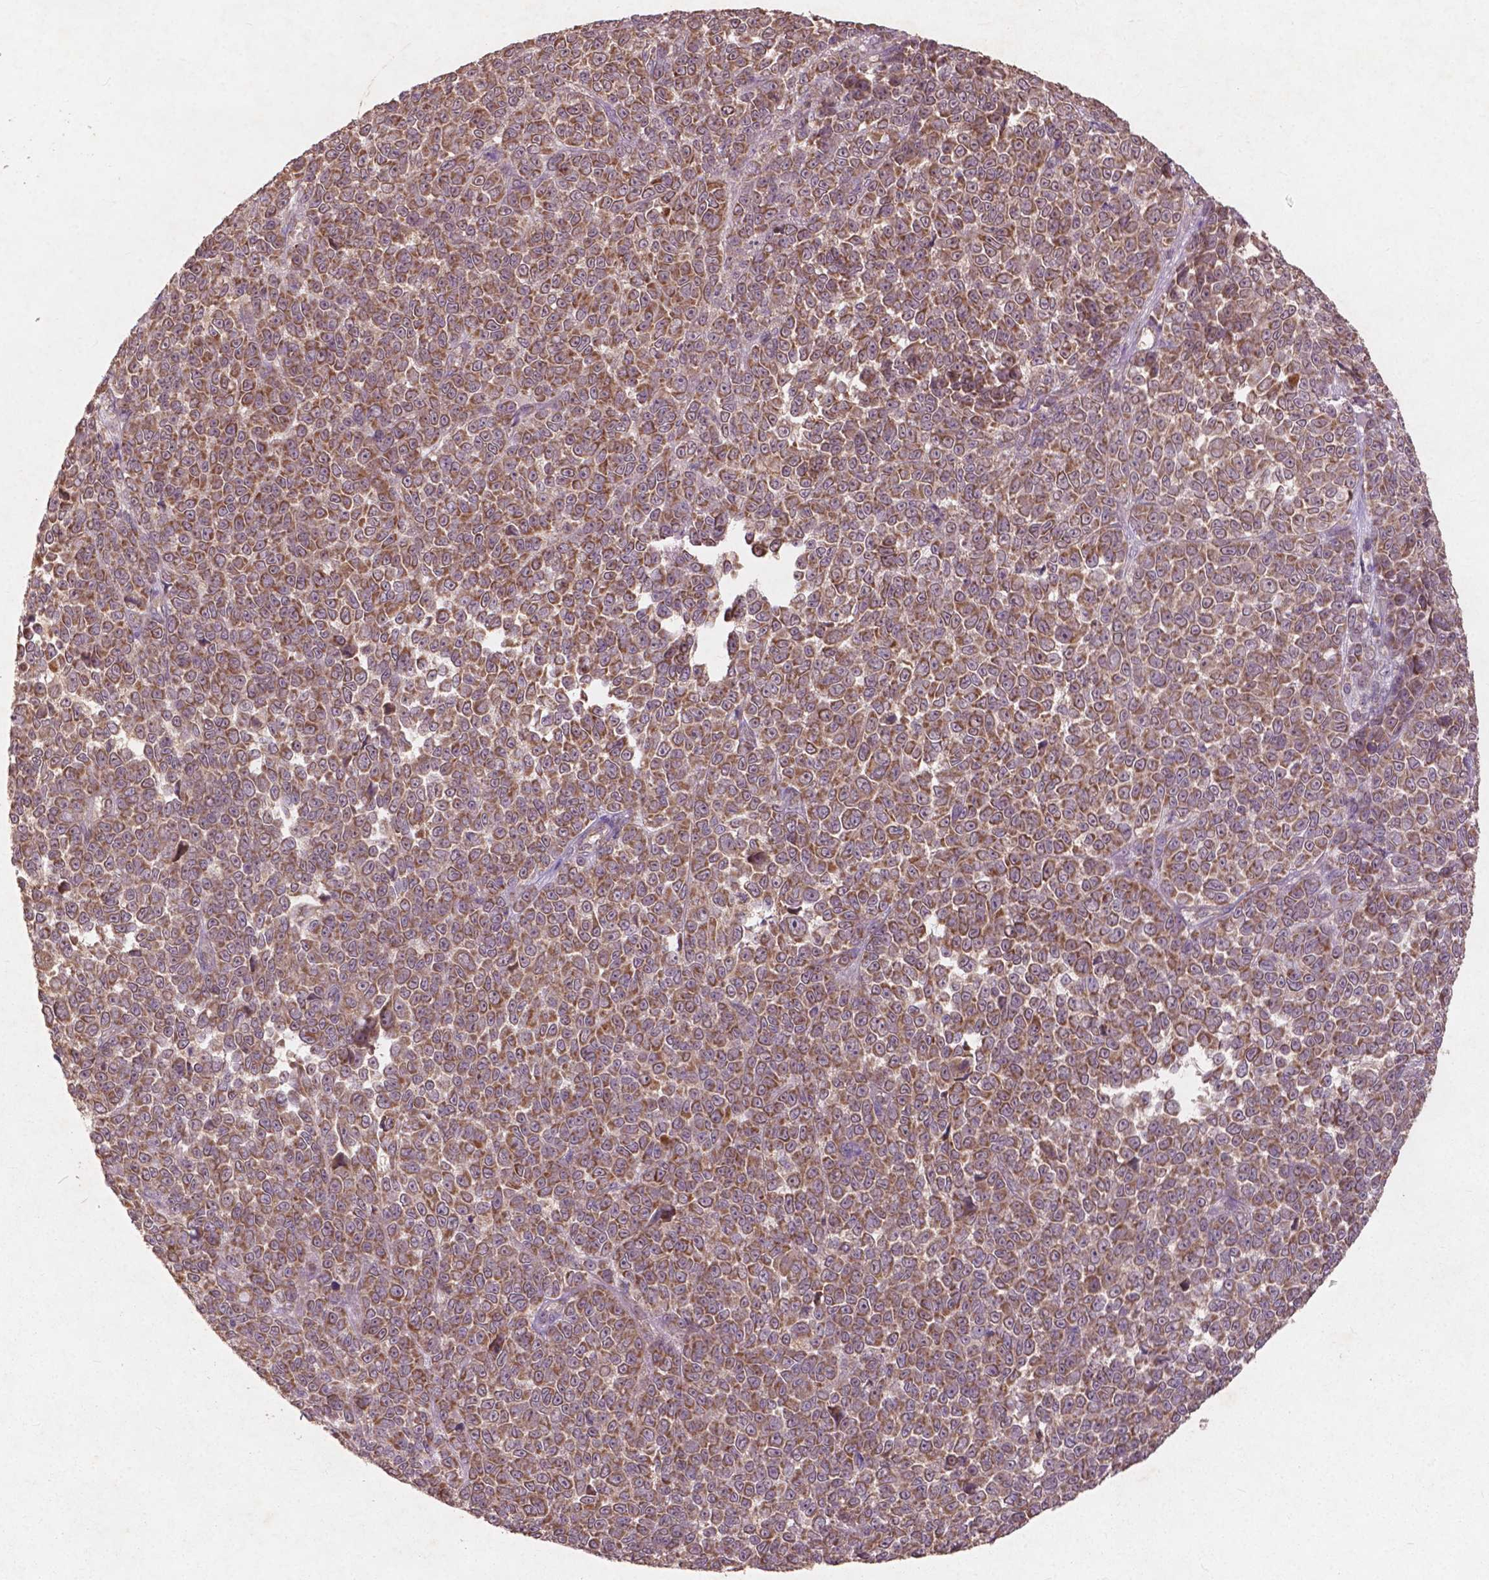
{"staining": {"intensity": "moderate", "quantity": ">75%", "location": "cytoplasmic/membranous"}, "tissue": "melanoma", "cell_type": "Tumor cells", "image_type": "cancer", "snomed": [{"axis": "morphology", "description": "Malignant melanoma, NOS"}, {"axis": "topography", "description": "Skin"}], "caption": "Protein expression analysis of melanoma demonstrates moderate cytoplasmic/membranous positivity in approximately >75% of tumor cells.", "gene": "ST6GALNAC5", "patient": {"sex": "female", "age": 95}}